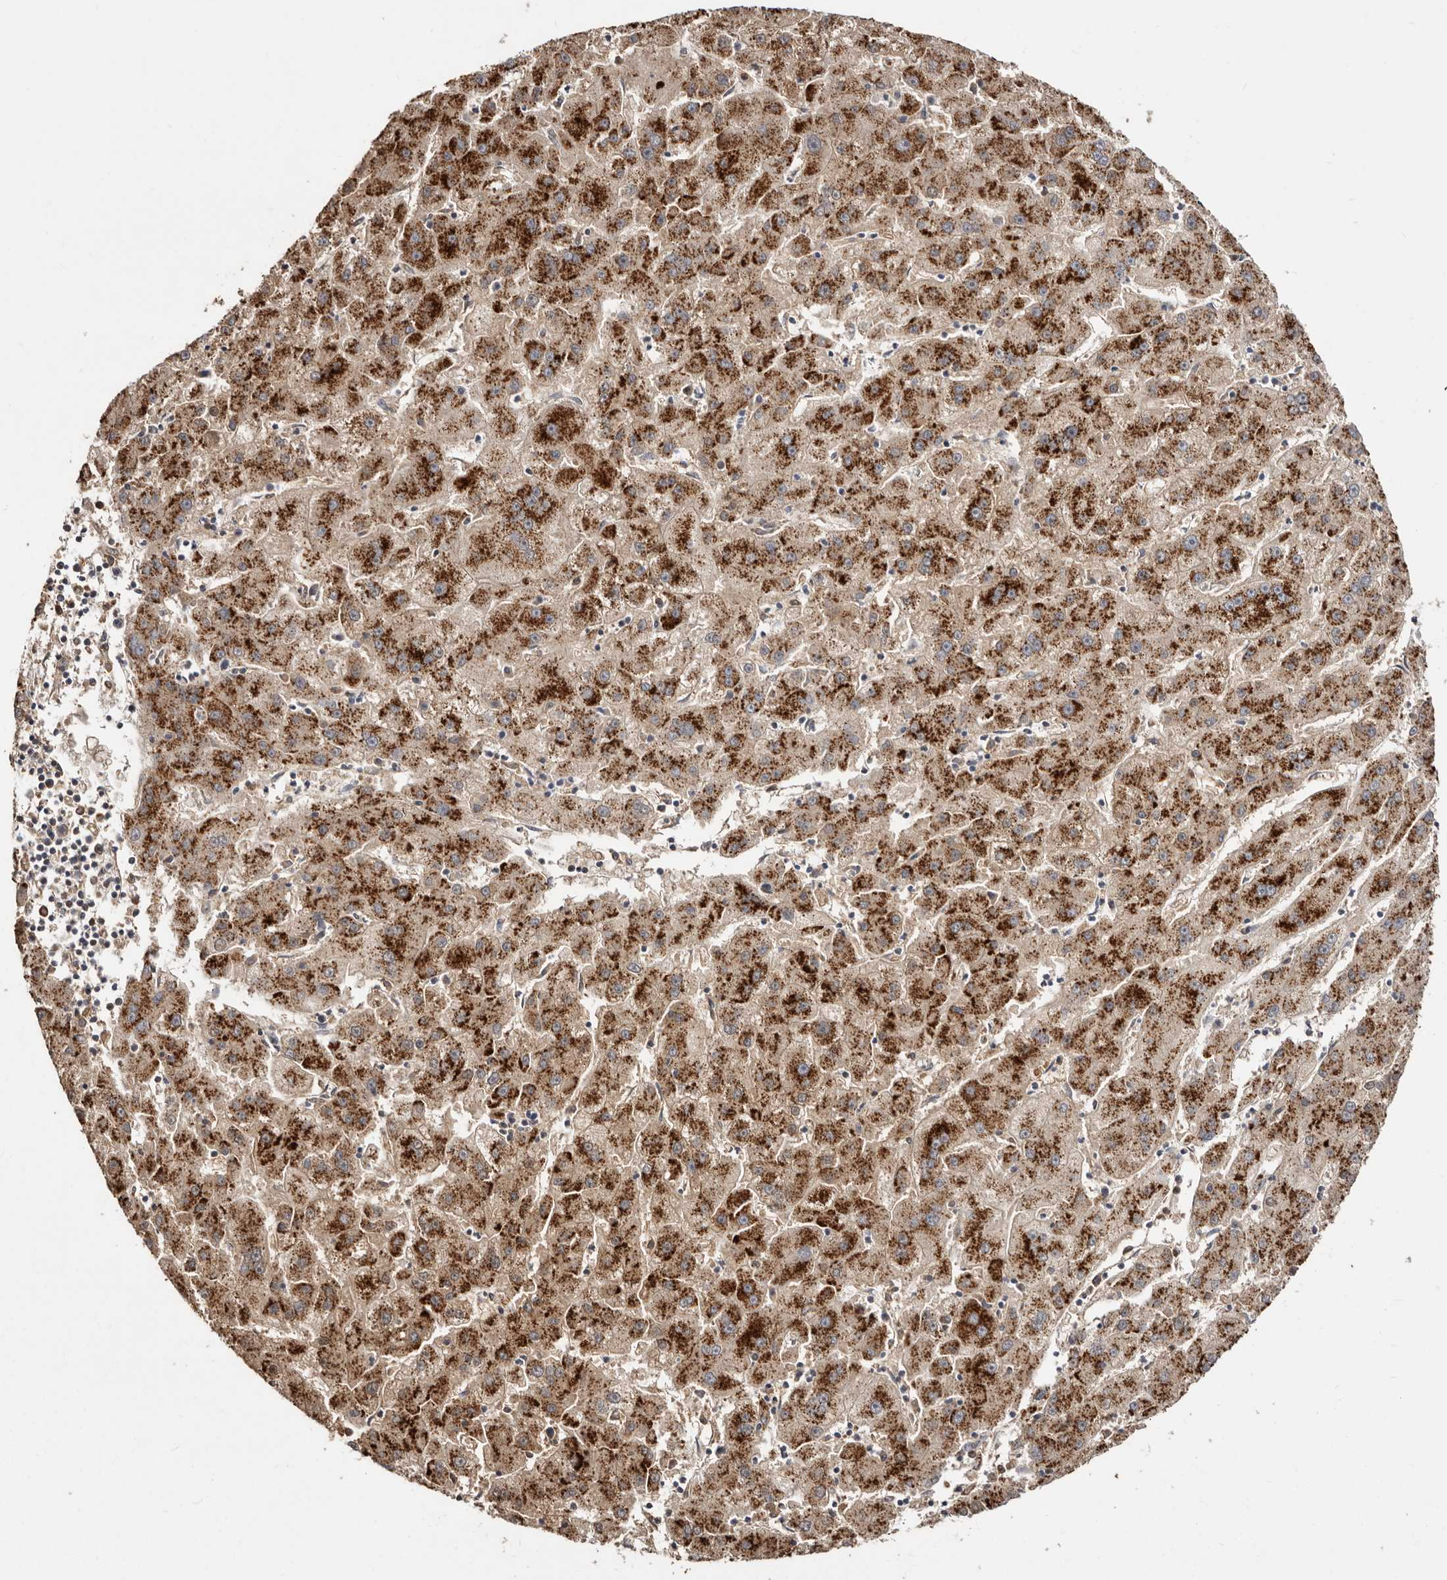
{"staining": {"intensity": "strong", "quantity": ">75%", "location": "cytoplasmic/membranous"}, "tissue": "liver cancer", "cell_type": "Tumor cells", "image_type": "cancer", "snomed": [{"axis": "morphology", "description": "Carcinoma, Hepatocellular, NOS"}, {"axis": "topography", "description": "Liver"}], "caption": "Liver cancer (hepatocellular carcinoma) stained with DAB immunohistochemistry displays high levels of strong cytoplasmic/membranous expression in approximately >75% of tumor cells.", "gene": "LRRC25", "patient": {"sex": "male", "age": 72}}